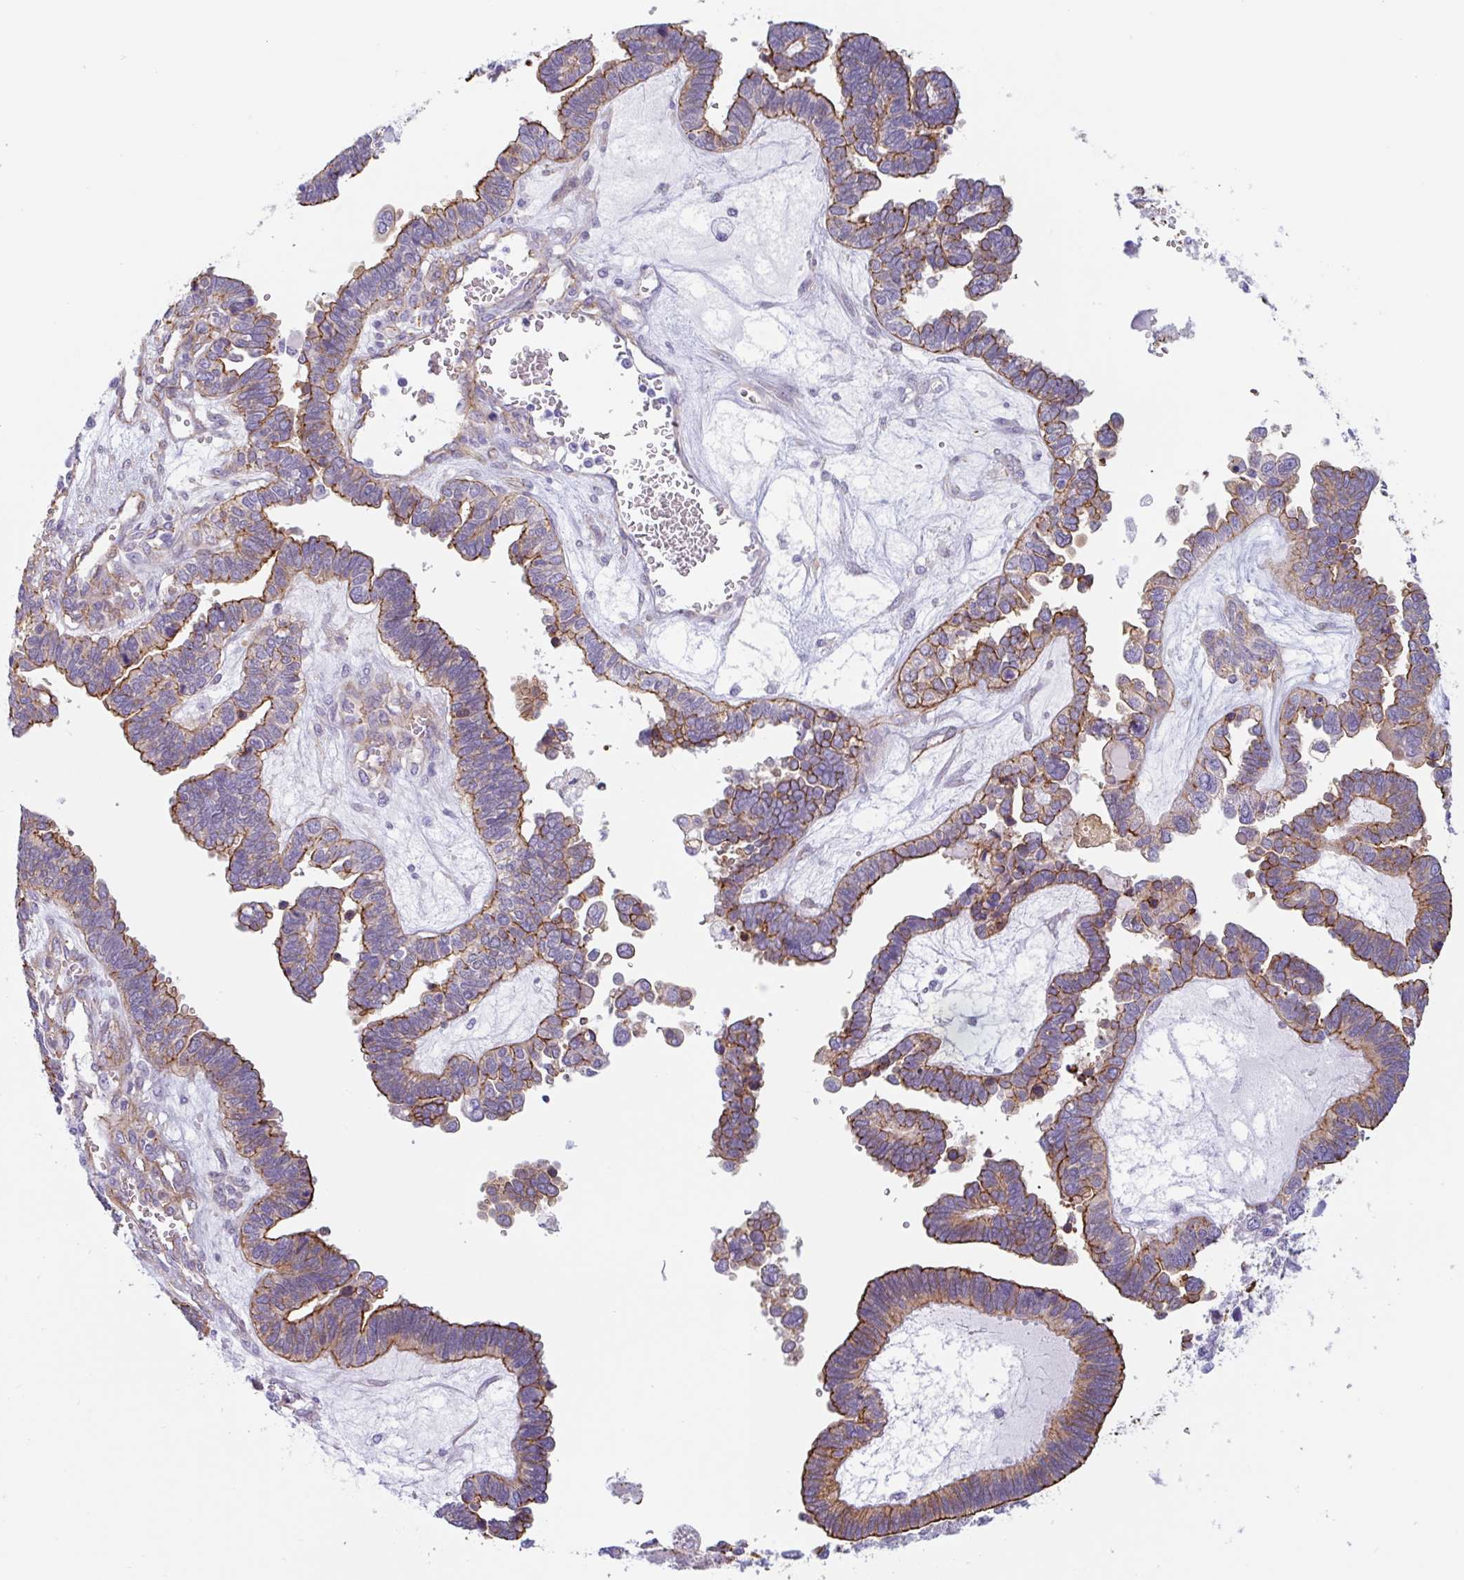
{"staining": {"intensity": "moderate", "quantity": ">75%", "location": "cytoplasmic/membranous"}, "tissue": "ovarian cancer", "cell_type": "Tumor cells", "image_type": "cancer", "snomed": [{"axis": "morphology", "description": "Cystadenocarcinoma, serous, NOS"}, {"axis": "topography", "description": "Ovary"}], "caption": "This is a micrograph of immunohistochemistry staining of ovarian cancer (serous cystadenocarcinoma), which shows moderate staining in the cytoplasmic/membranous of tumor cells.", "gene": "MYH10", "patient": {"sex": "female", "age": 51}}